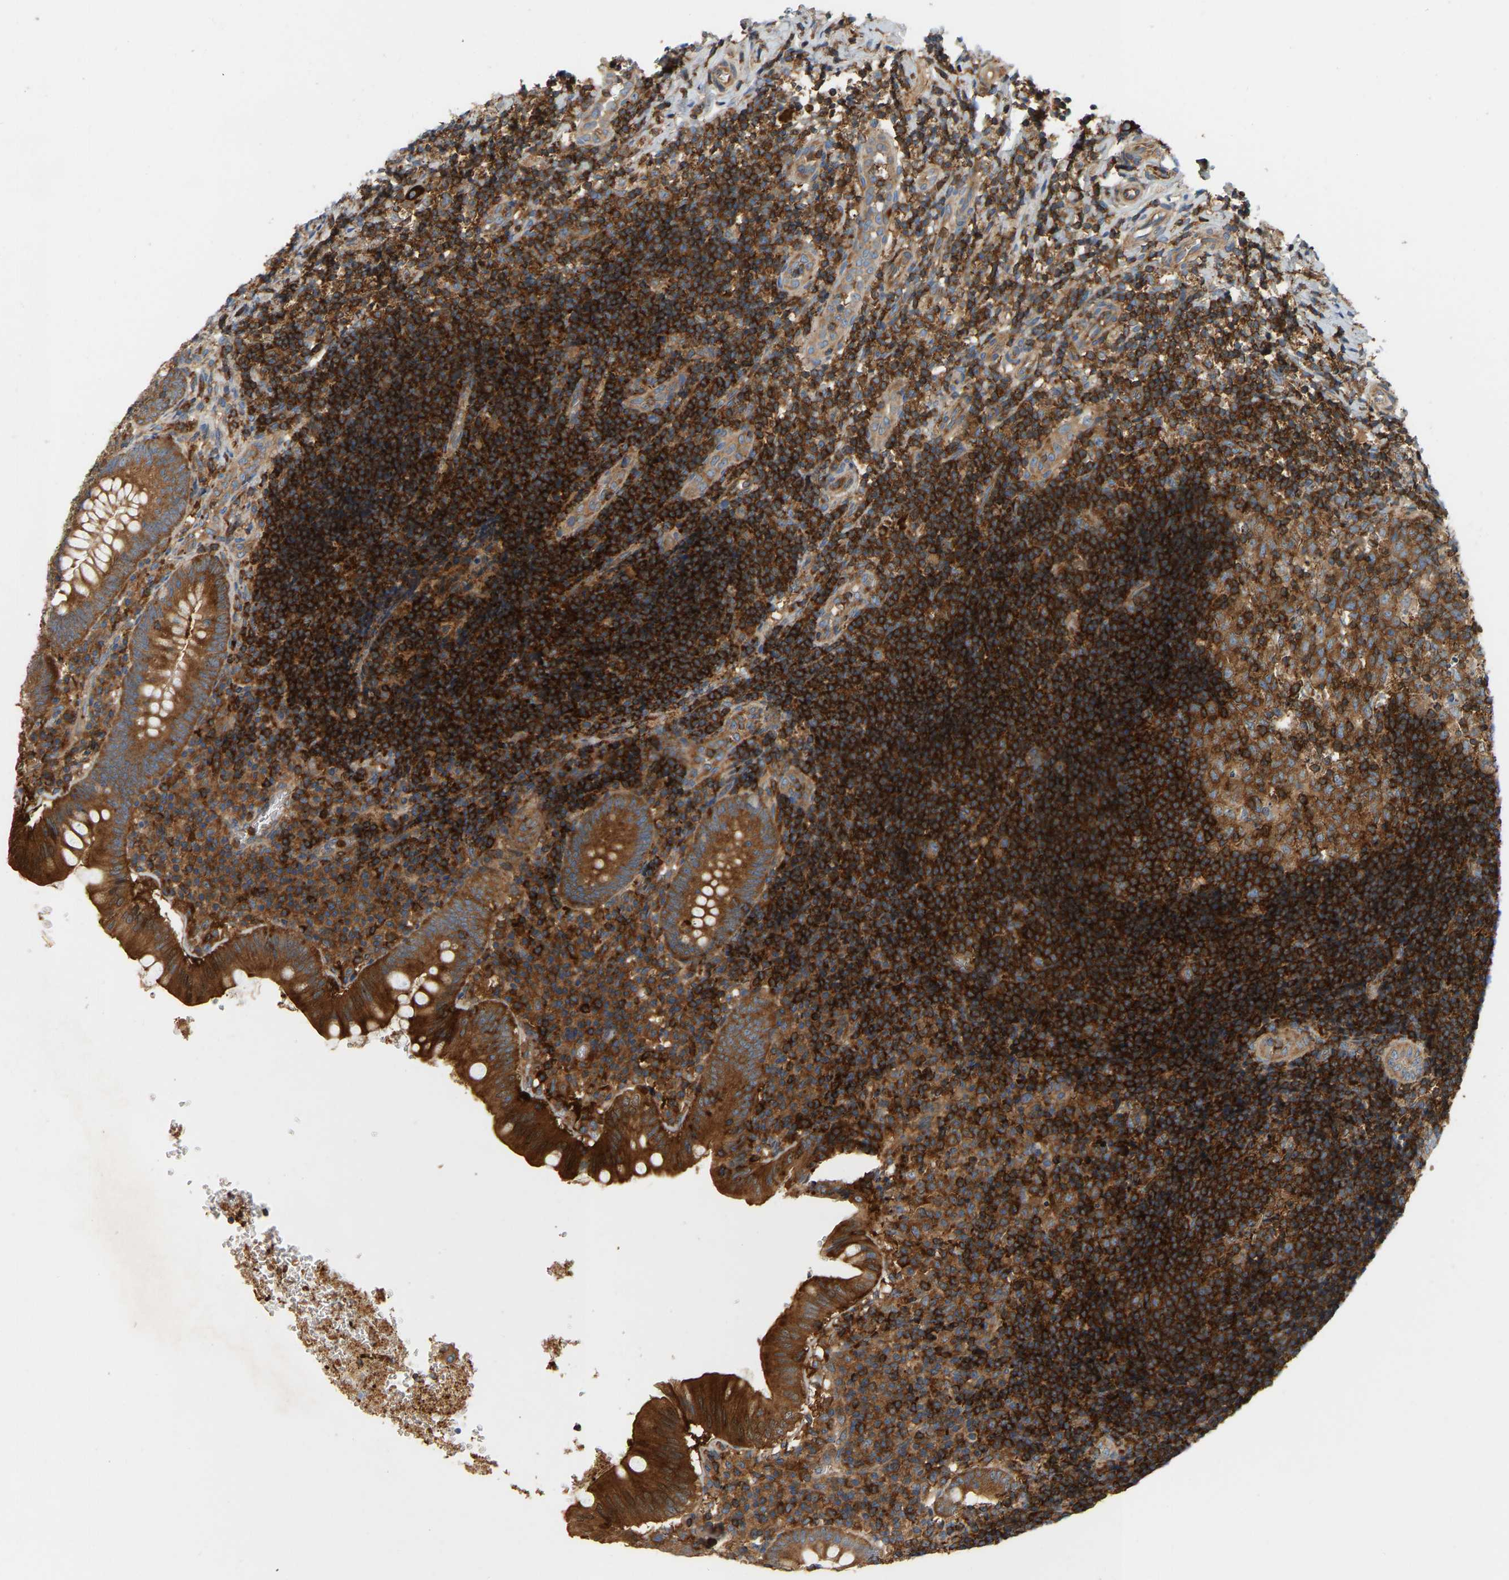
{"staining": {"intensity": "strong", "quantity": ">75%", "location": "cytoplasmic/membranous"}, "tissue": "appendix", "cell_type": "Glandular cells", "image_type": "normal", "snomed": [{"axis": "morphology", "description": "Normal tissue, NOS"}, {"axis": "topography", "description": "Appendix"}], "caption": "This image shows normal appendix stained with IHC to label a protein in brown. The cytoplasmic/membranous of glandular cells show strong positivity for the protein. Nuclei are counter-stained blue.", "gene": "AKAP13", "patient": {"sex": "male", "age": 8}}